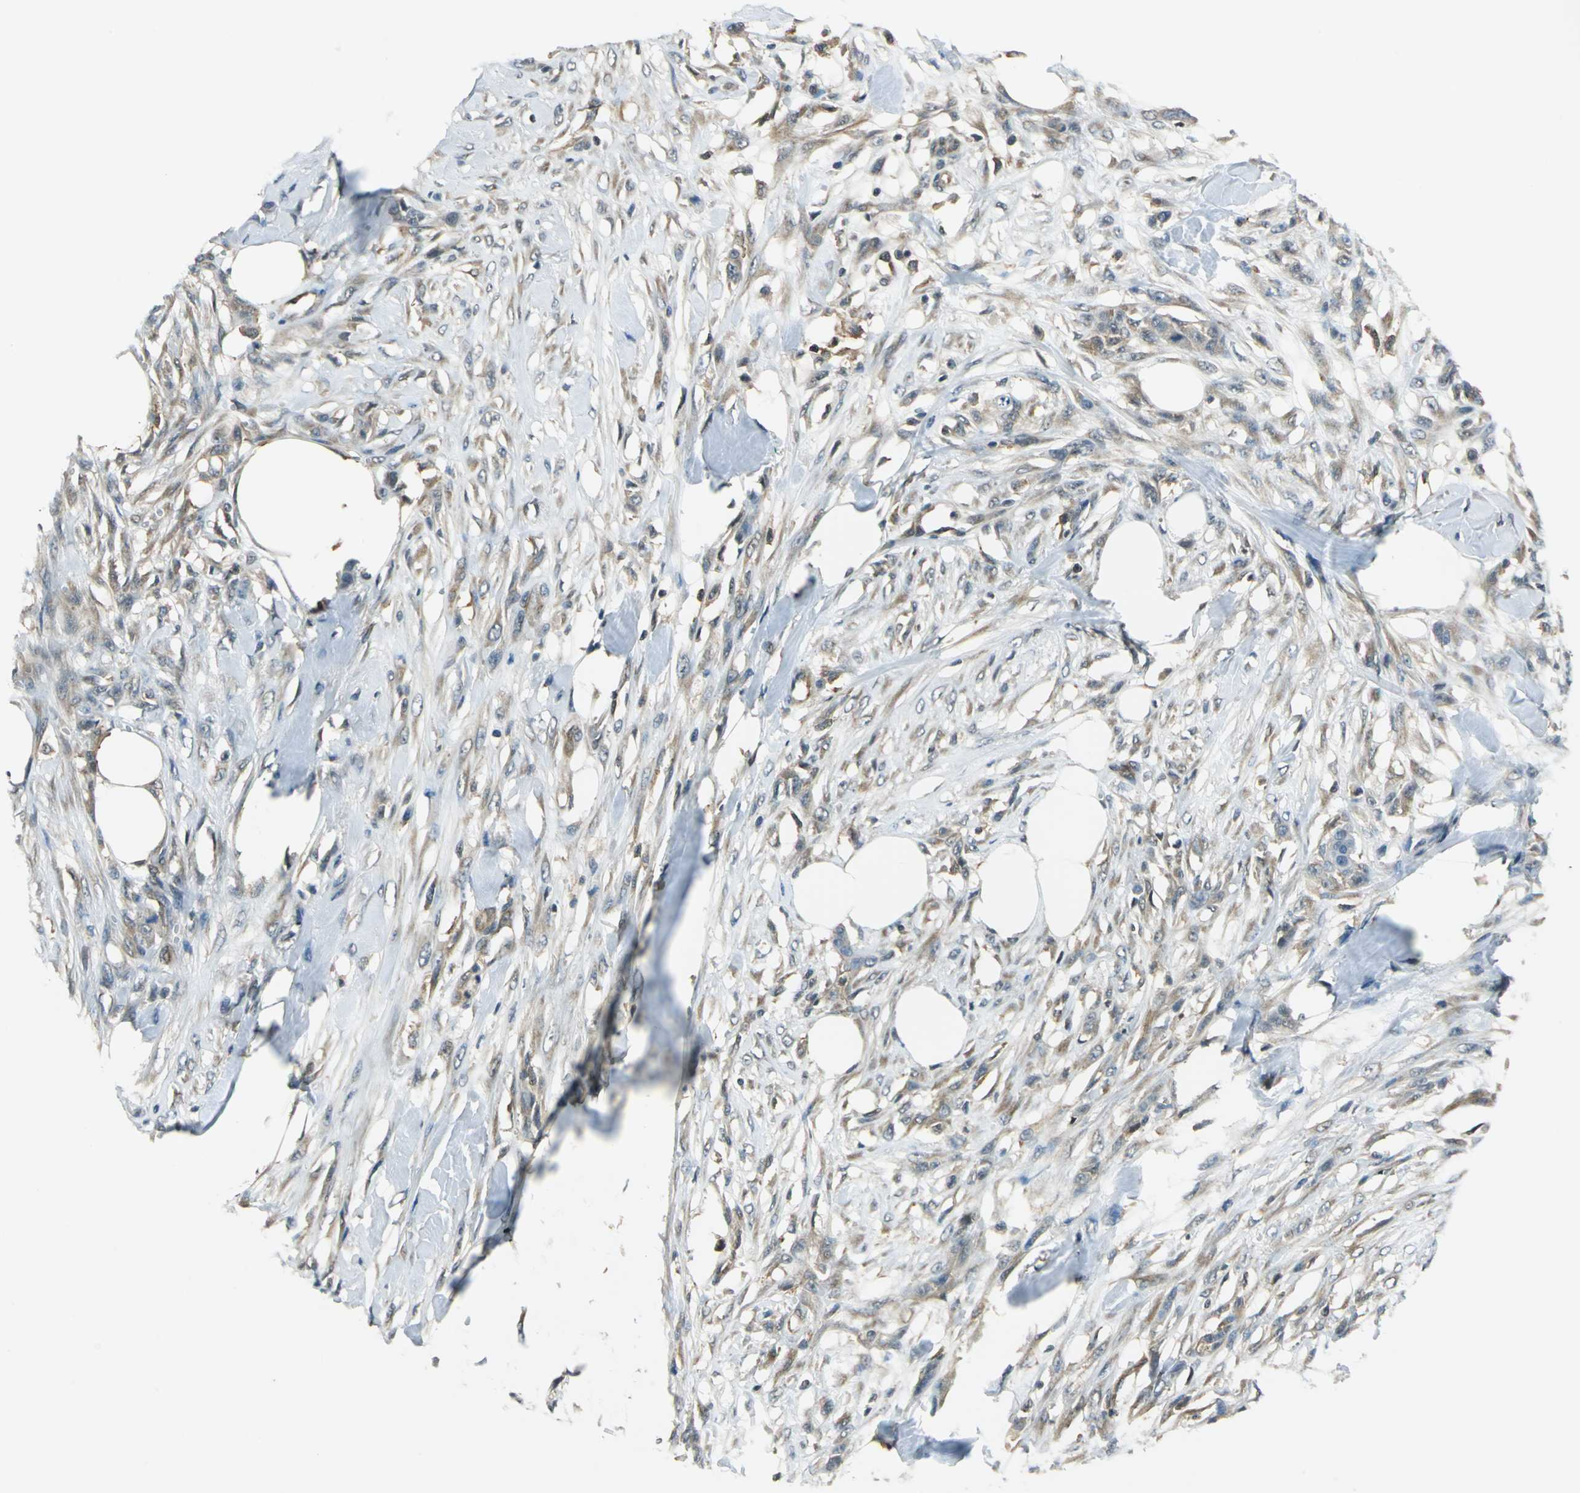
{"staining": {"intensity": "moderate", "quantity": "25%-75%", "location": "cytoplasmic/membranous"}, "tissue": "skin cancer", "cell_type": "Tumor cells", "image_type": "cancer", "snomed": [{"axis": "morphology", "description": "Normal tissue, NOS"}, {"axis": "morphology", "description": "Squamous cell carcinoma, NOS"}, {"axis": "topography", "description": "Skin"}], "caption": "A brown stain highlights moderate cytoplasmic/membranous staining of a protein in human skin cancer (squamous cell carcinoma) tumor cells.", "gene": "ARPC3", "patient": {"sex": "female", "age": 59}}